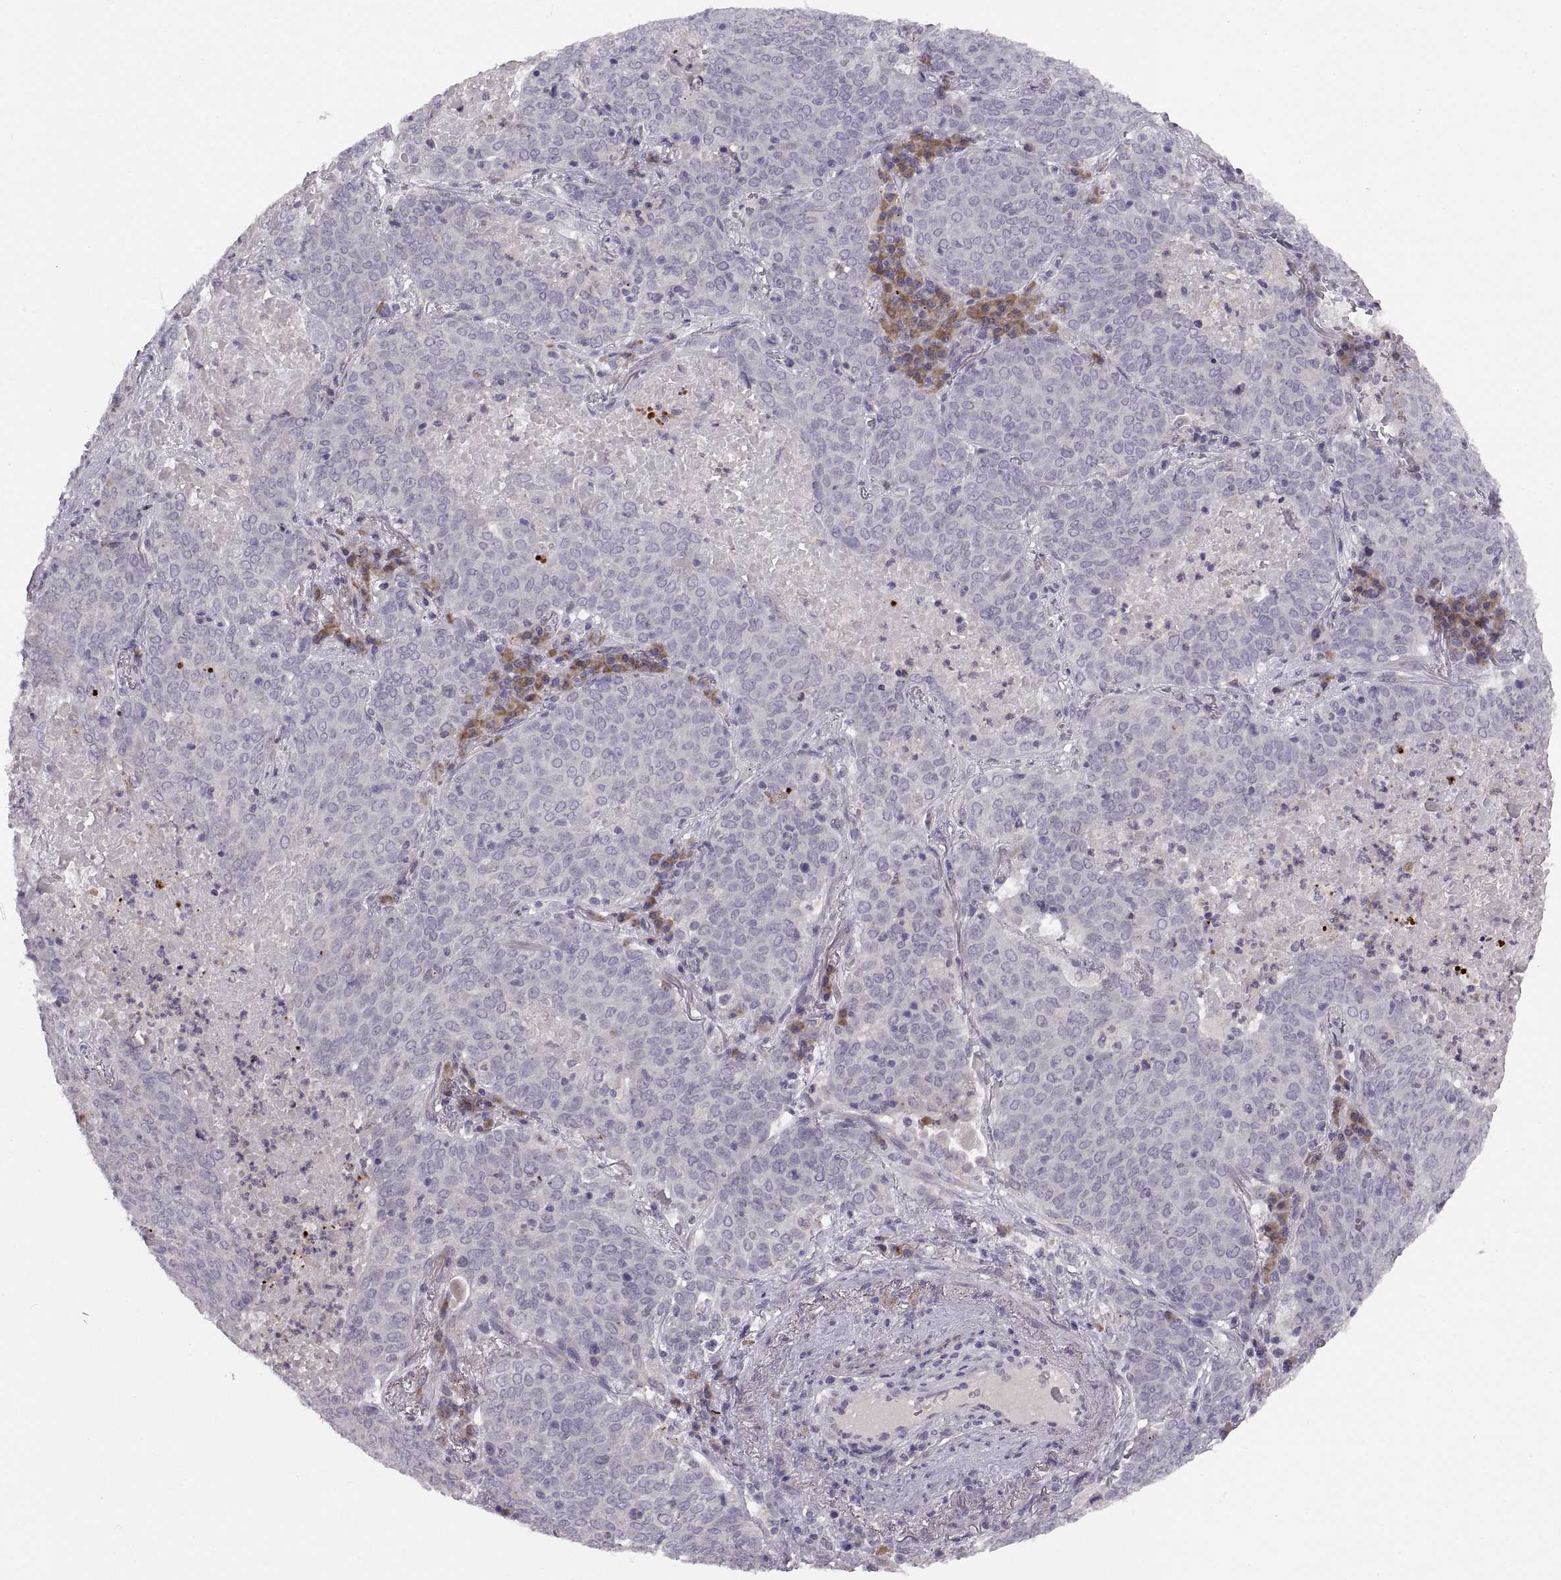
{"staining": {"intensity": "negative", "quantity": "none", "location": "none"}, "tissue": "lung cancer", "cell_type": "Tumor cells", "image_type": "cancer", "snomed": [{"axis": "morphology", "description": "Squamous cell carcinoma, NOS"}, {"axis": "topography", "description": "Lung"}], "caption": "This is a histopathology image of immunohistochemistry staining of squamous cell carcinoma (lung), which shows no expression in tumor cells.", "gene": "ADH6", "patient": {"sex": "male", "age": 82}}